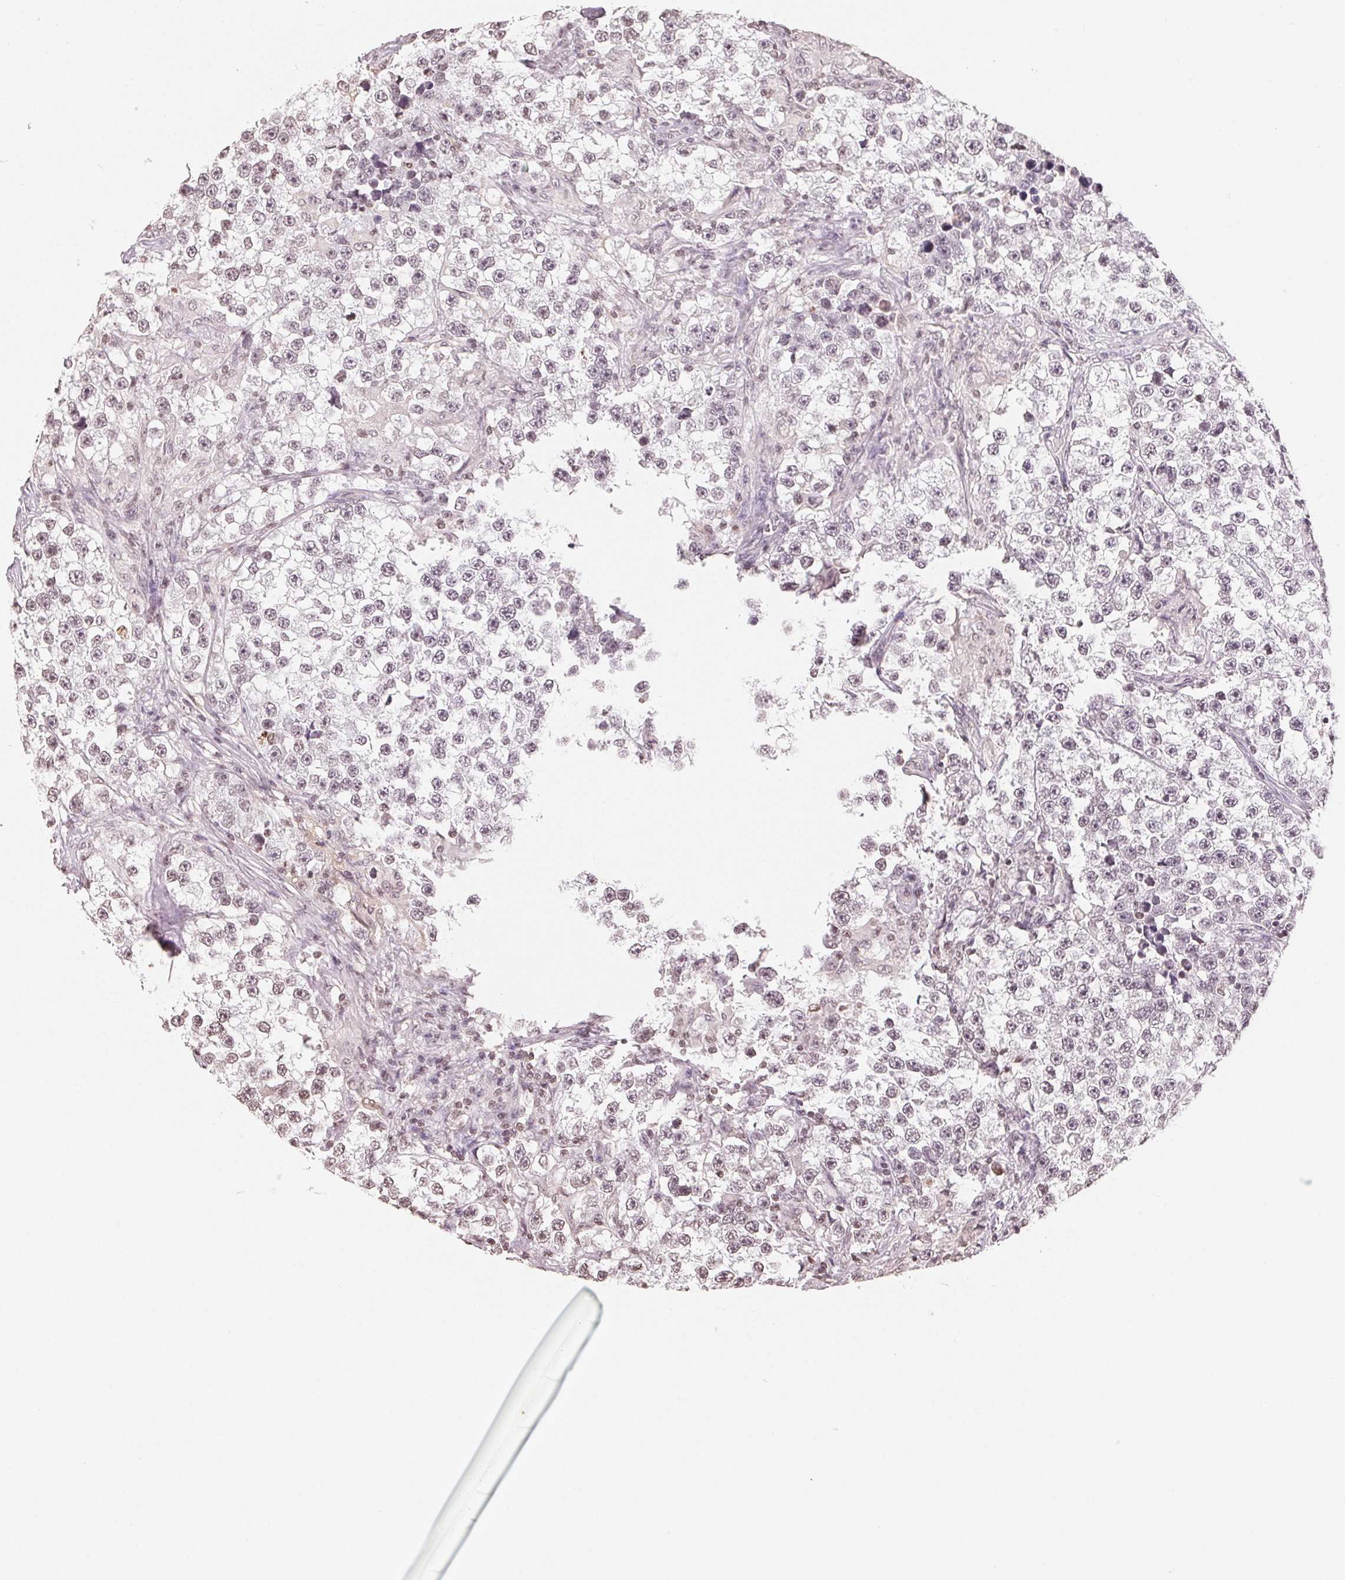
{"staining": {"intensity": "weak", "quantity": "25%-75%", "location": "nuclear"}, "tissue": "testis cancer", "cell_type": "Tumor cells", "image_type": "cancer", "snomed": [{"axis": "morphology", "description": "Seminoma, NOS"}, {"axis": "topography", "description": "Testis"}], "caption": "Testis seminoma was stained to show a protein in brown. There is low levels of weak nuclear positivity in approximately 25%-75% of tumor cells.", "gene": "TBP", "patient": {"sex": "male", "age": 46}}